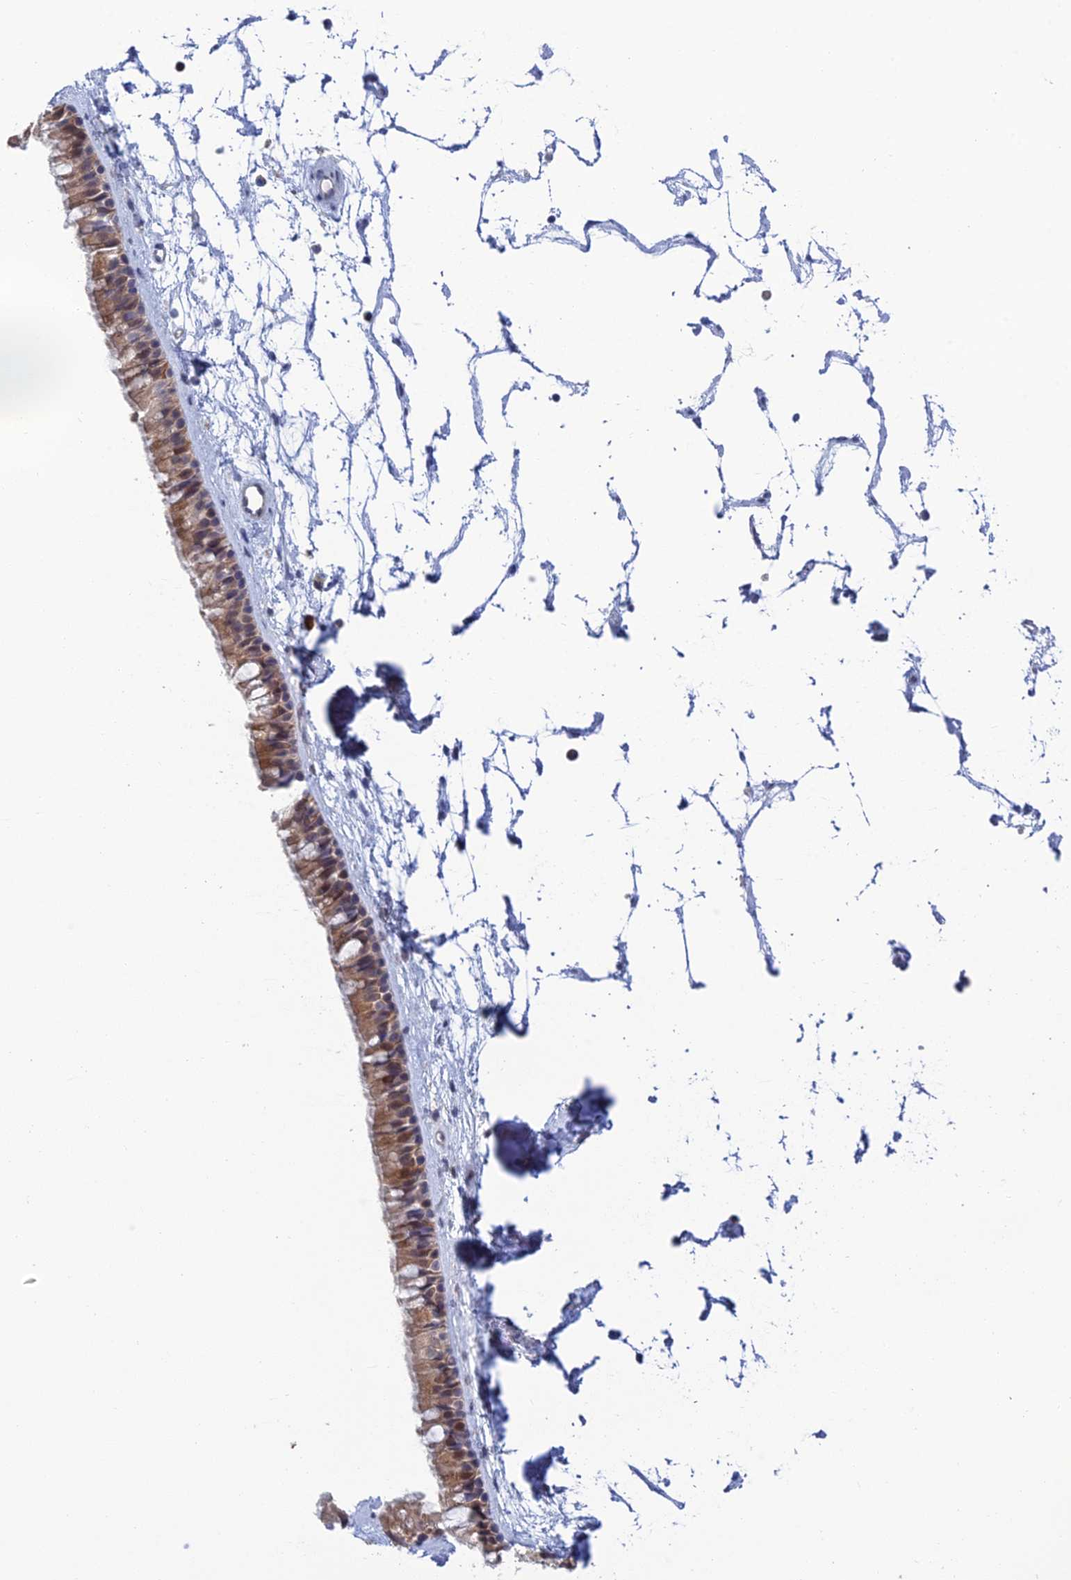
{"staining": {"intensity": "moderate", "quantity": ">75%", "location": "cytoplasmic/membranous"}, "tissue": "nasopharynx", "cell_type": "Respiratory epithelial cells", "image_type": "normal", "snomed": [{"axis": "morphology", "description": "Normal tissue, NOS"}, {"axis": "topography", "description": "Nasopharynx"}], "caption": "Immunohistochemistry (IHC) of benign nasopharynx displays medium levels of moderate cytoplasmic/membranous positivity in approximately >75% of respiratory epithelial cells. (IHC, brightfield microscopy, high magnification).", "gene": "SRA1", "patient": {"sex": "male", "age": 64}}